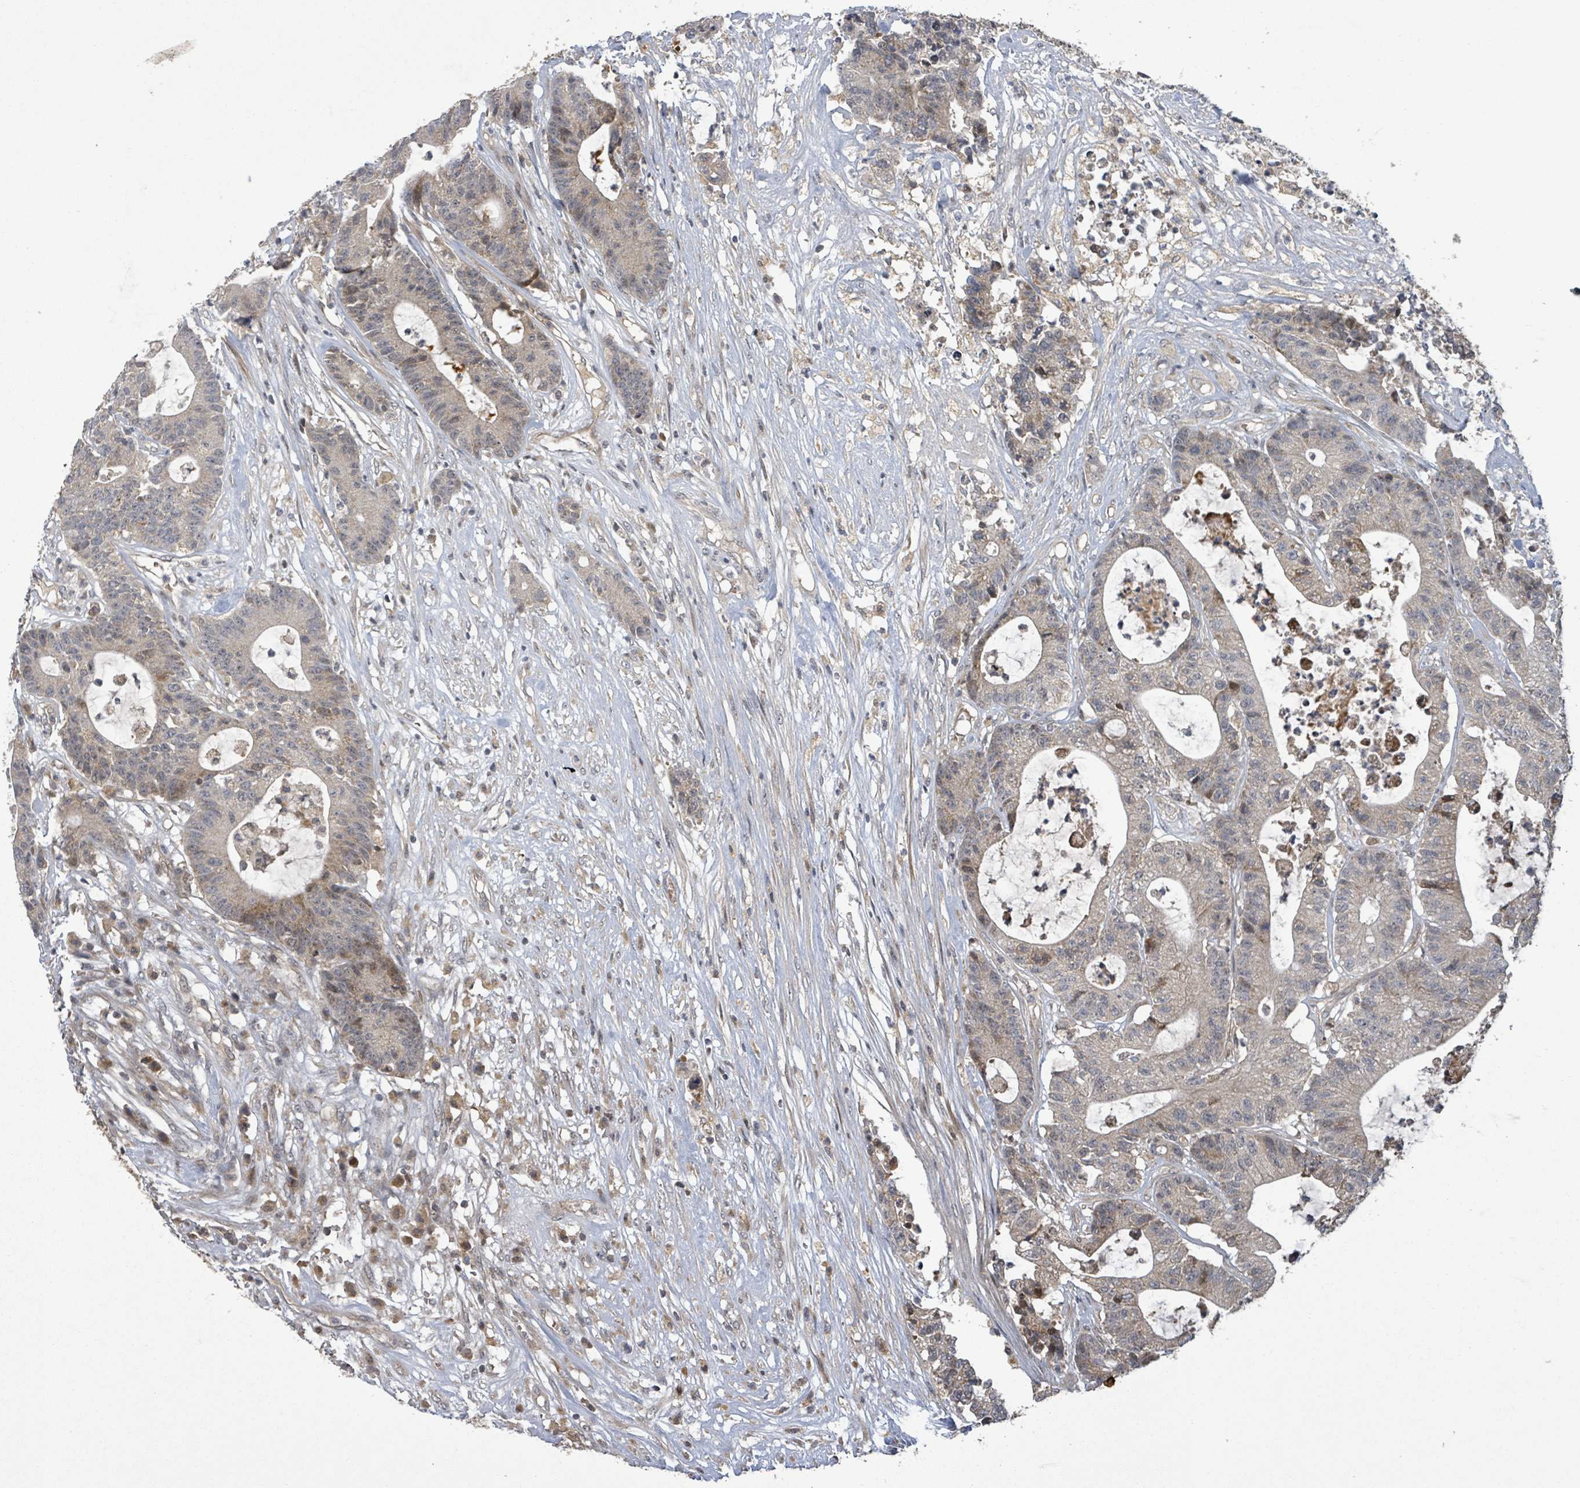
{"staining": {"intensity": "negative", "quantity": "none", "location": "none"}, "tissue": "colorectal cancer", "cell_type": "Tumor cells", "image_type": "cancer", "snomed": [{"axis": "morphology", "description": "Adenocarcinoma, NOS"}, {"axis": "topography", "description": "Colon"}], "caption": "Immunohistochemical staining of colorectal cancer (adenocarcinoma) displays no significant positivity in tumor cells.", "gene": "ITGA11", "patient": {"sex": "female", "age": 84}}